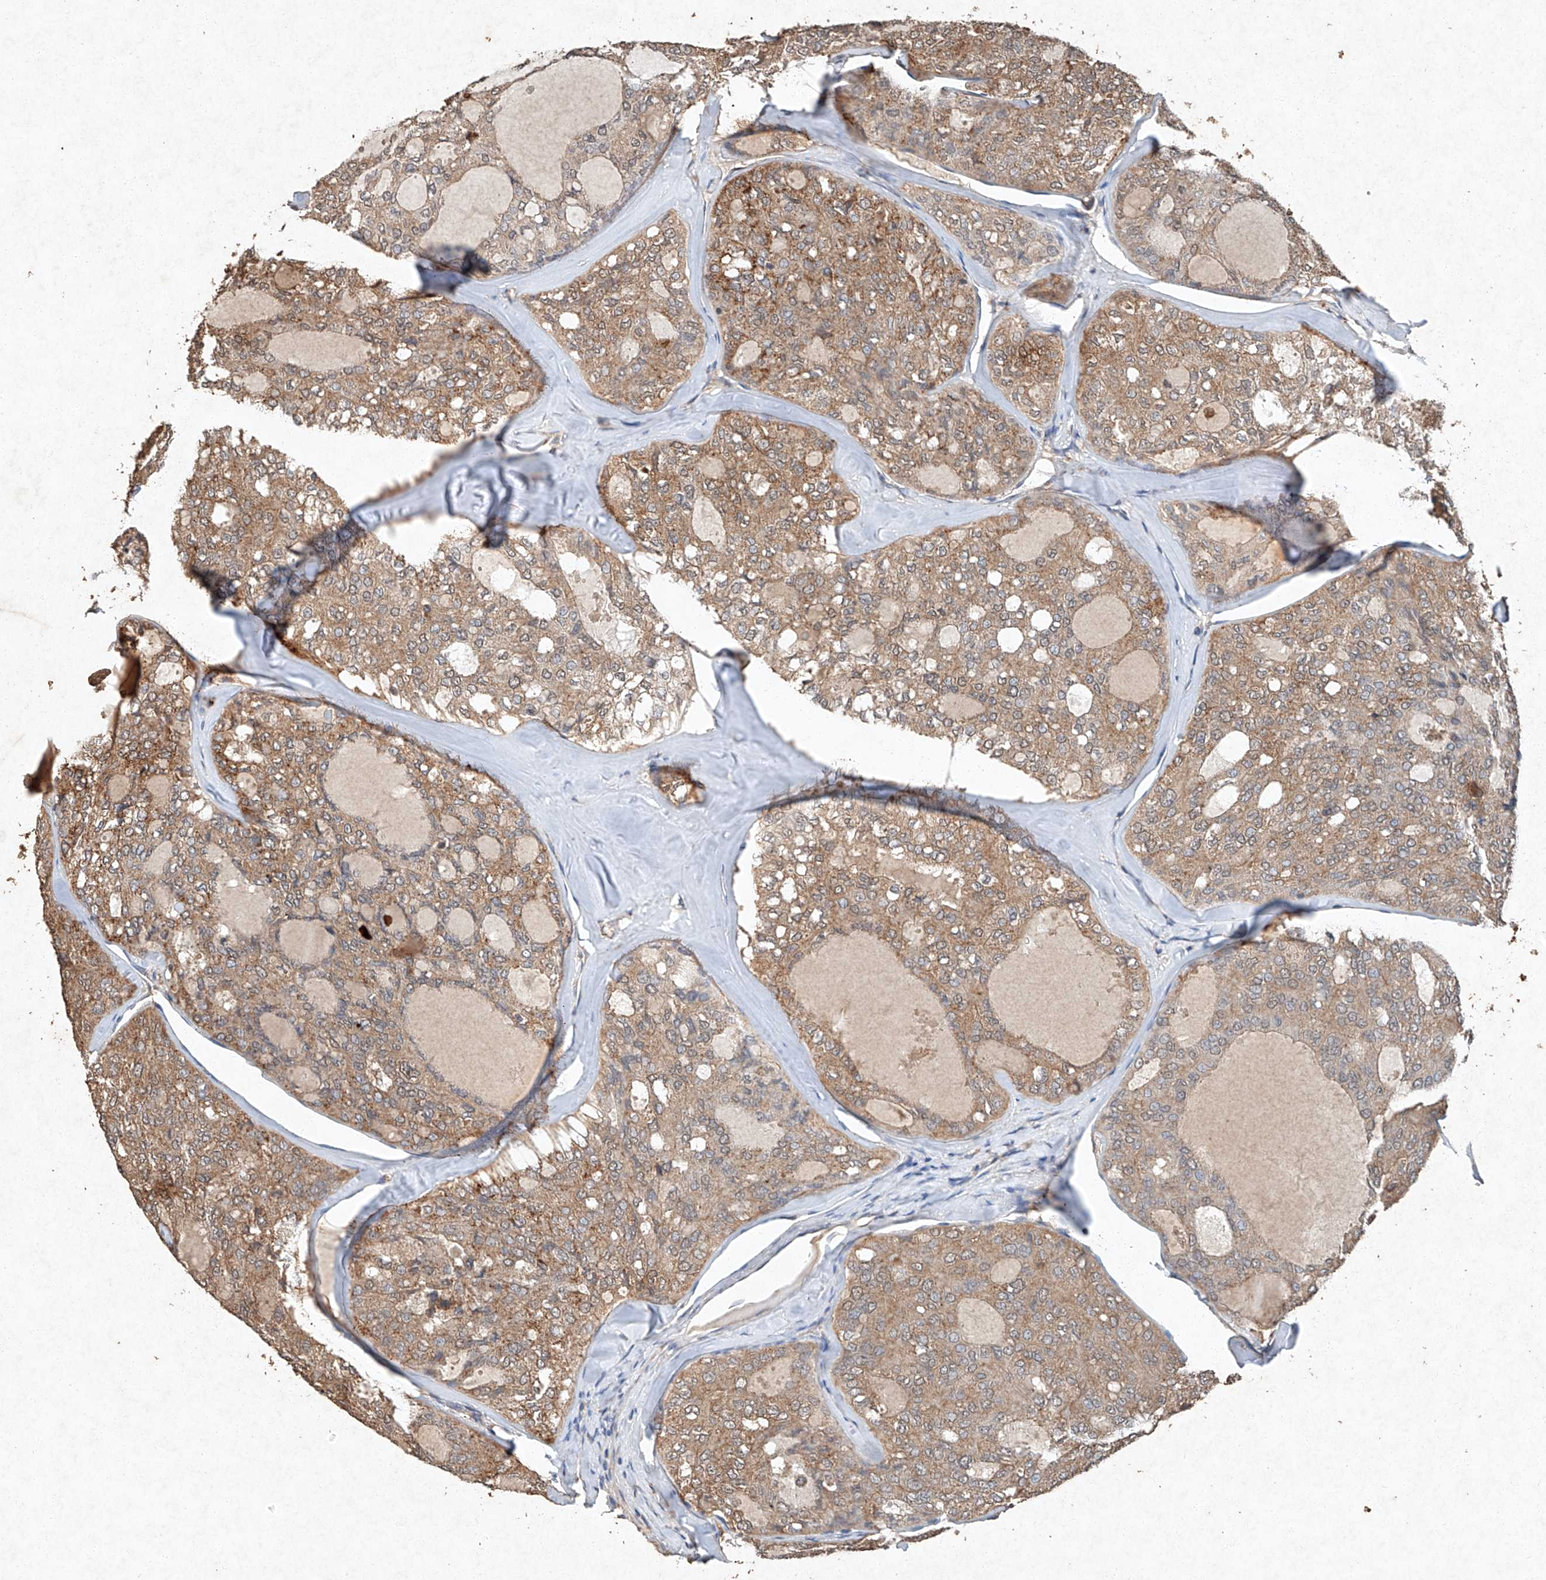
{"staining": {"intensity": "weak", "quantity": ">75%", "location": "cytoplasmic/membranous"}, "tissue": "thyroid cancer", "cell_type": "Tumor cells", "image_type": "cancer", "snomed": [{"axis": "morphology", "description": "Follicular adenoma carcinoma, NOS"}, {"axis": "topography", "description": "Thyroid gland"}], "caption": "A low amount of weak cytoplasmic/membranous positivity is appreciated in about >75% of tumor cells in follicular adenoma carcinoma (thyroid) tissue. The protein is shown in brown color, while the nuclei are stained blue.", "gene": "STK3", "patient": {"sex": "male", "age": 75}}